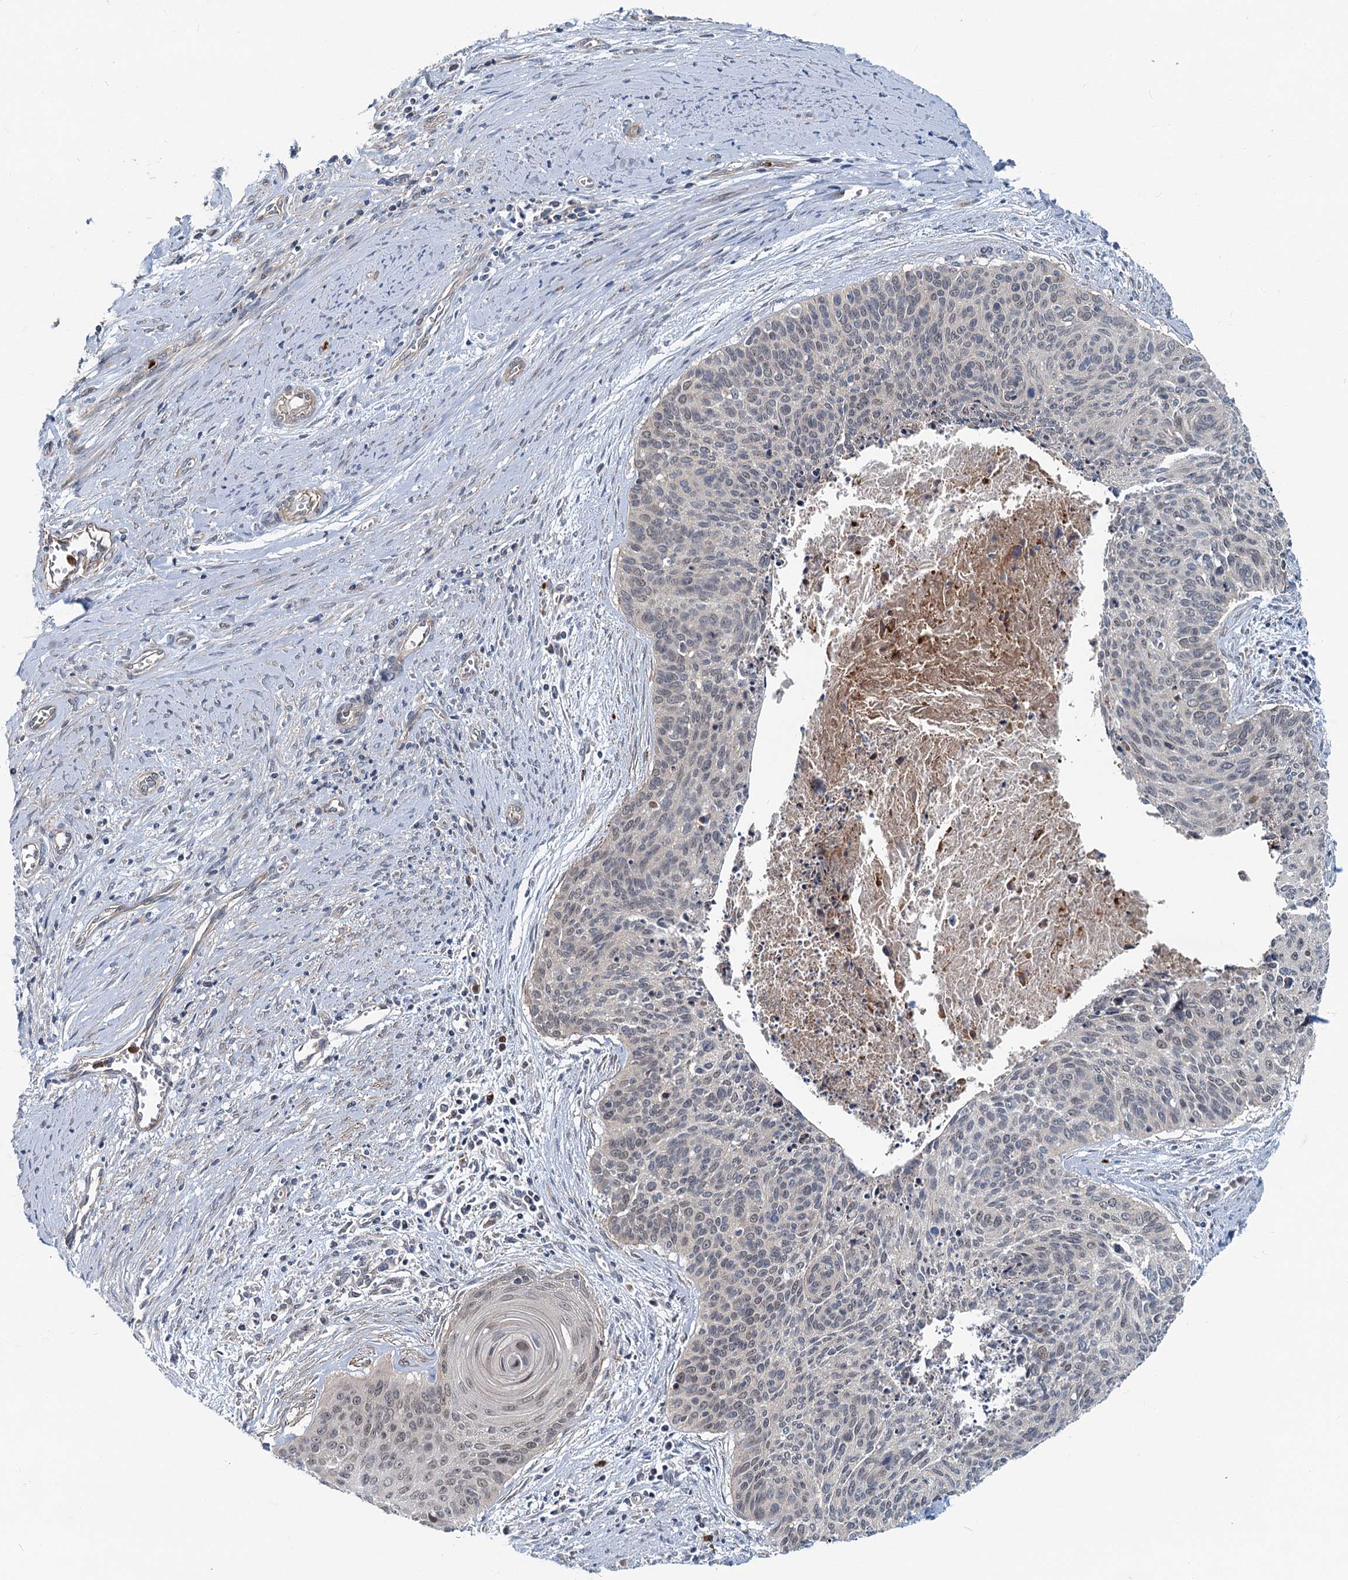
{"staining": {"intensity": "negative", "quantity": "none", "location": "none"}, "tissue": "cervical cancer", "cell_type": "Tumor cells", "image_type": "cancer", "snomed": [{"axis": "morphology", "description": "Squamous cell carcinoma, NOS"}, {"axis": "topography", "description": "Cervix"}], "caption": "The photomicrograph exhibits no significant staining in tumor cells of cervical squamous cell carcinoma.", "gene": "ADCY2", "patient": {"sex": "female", "age": 55}}